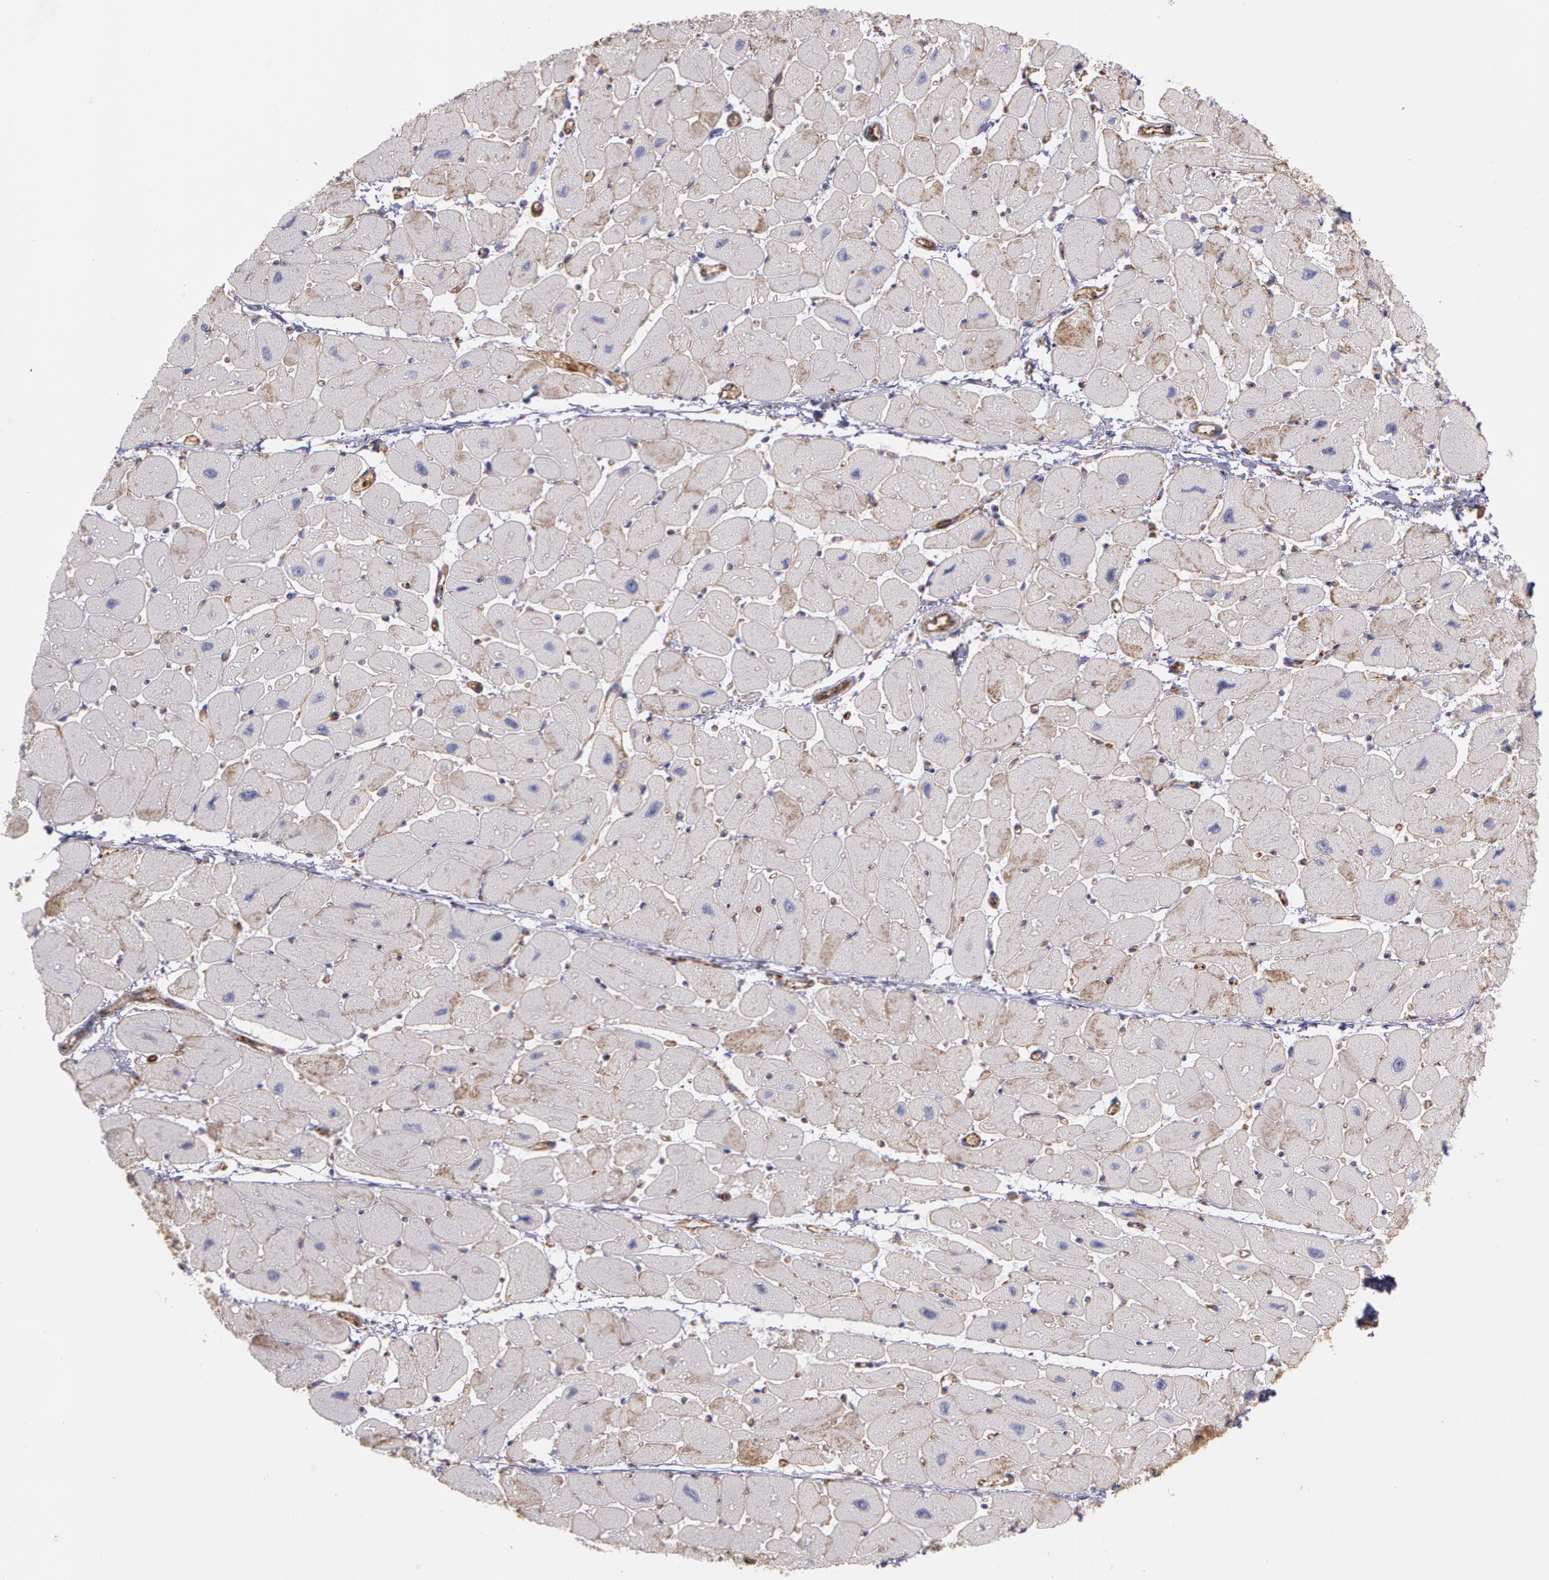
{"staining": {"intensity": "moderate", "quantity": "25%-75%", "location": "cytoplasmic/membranous"}, "tissue": "heart muscle", "cell_type": "Cardiomyocytes", "image_type": "normal", "snomed": [{"axis": "morphology", "description": "Normal tissue, NOS"}, {"axis": "topography", "description": "Heart"}], "caption": "DAB immunohistochemical staining of unremarkable heart muscle exhibits moderate cytoplasmic/membranous protein staining in approximately 25%-75% of cardiomyocytes.", "gene": "FLOT2", "patient": {"sex": "female", "age": 54}}